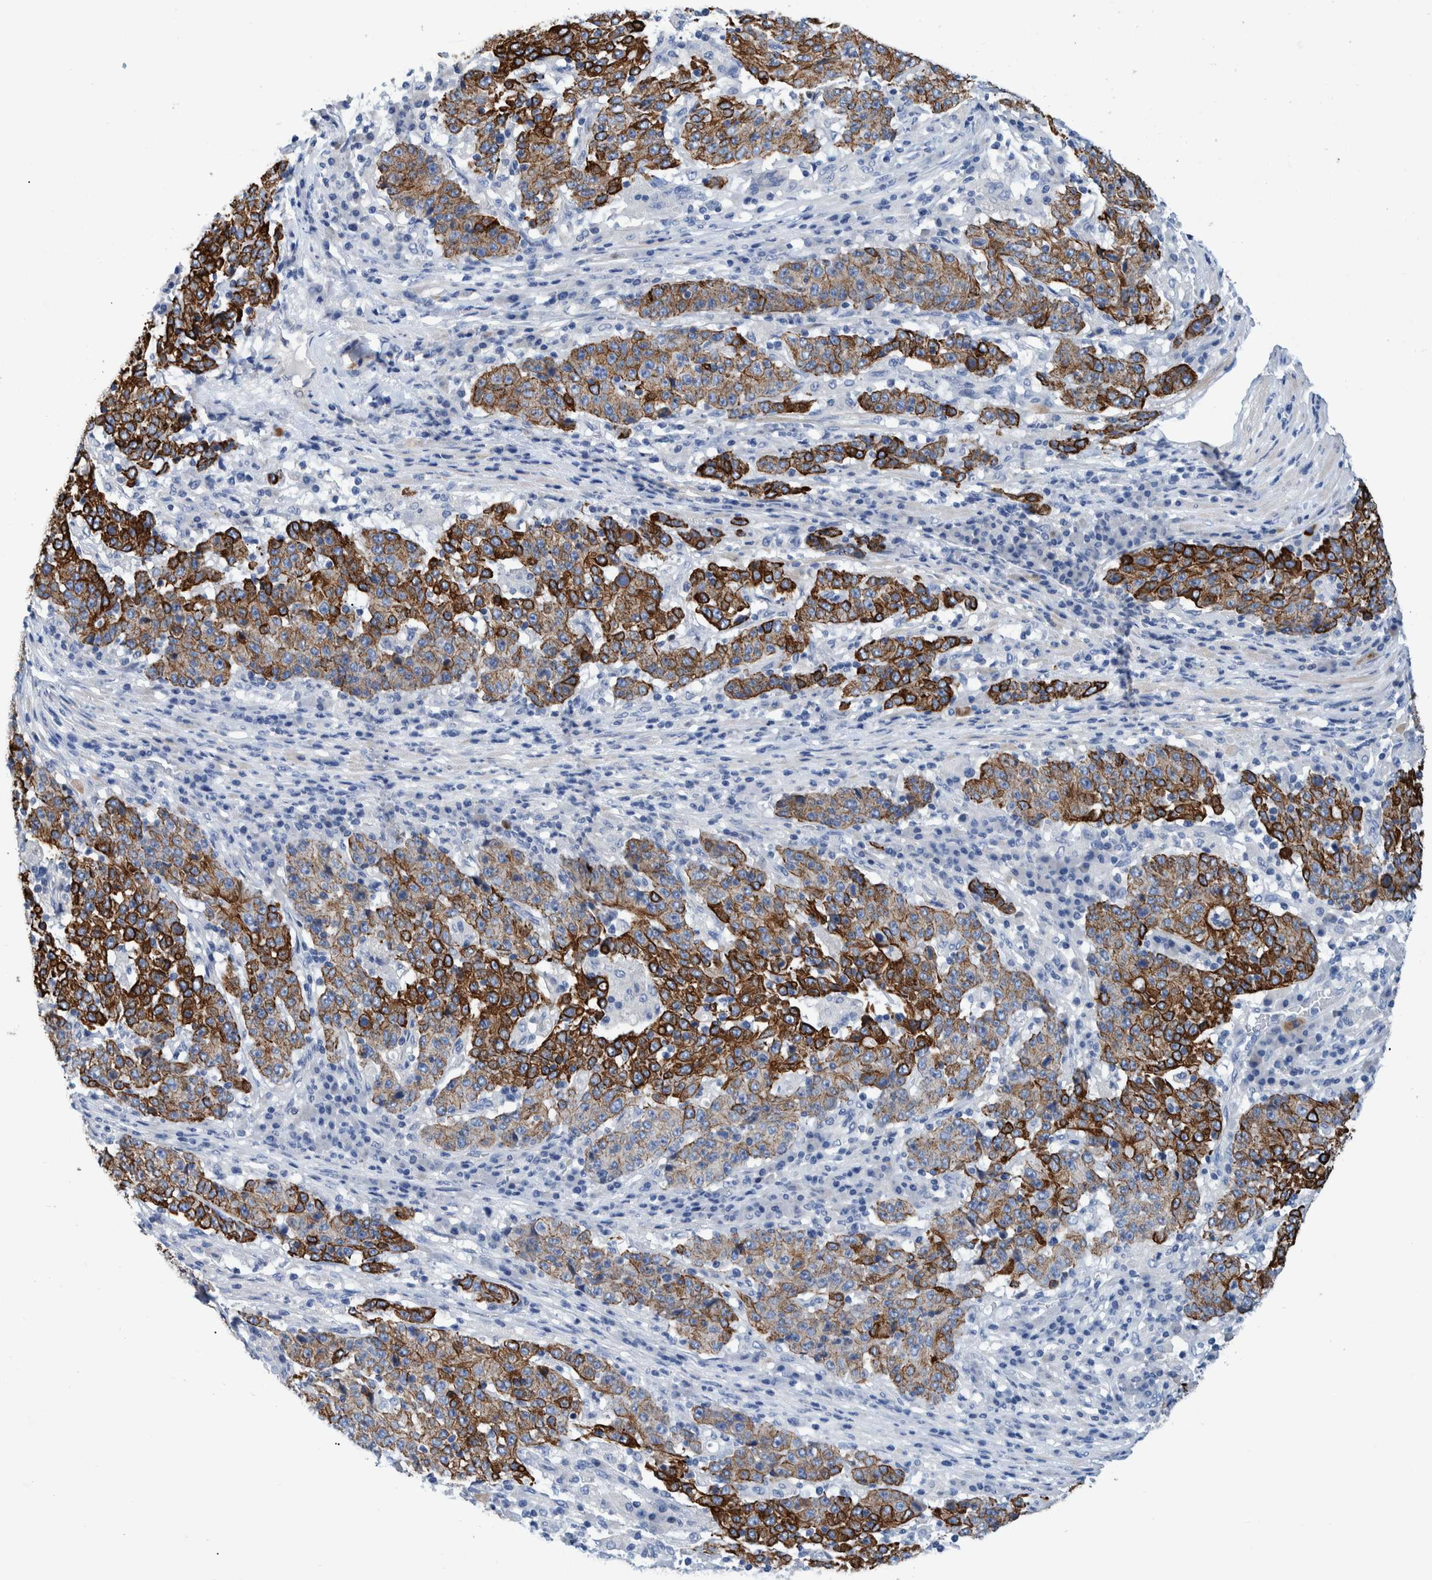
{"staining": {"intensity": "strong", "quantity": ">75%", "location": "cytoplasmic/membranous"}, "tissue": "stomach cancer", "cell_type": "Tumor cells", "image_type": "cancer", "snomed": [{"axis": "morphology", "description": "Adenocarcinoma, NOS"}, {"axis": "topography", "description": "Stomach"}], "caption": "Stomach cancer stained with a protein marker exhibits strong staining in tumor cells.", "gene": "MKS1", "patient": {"sex": "male", "age": 59}}